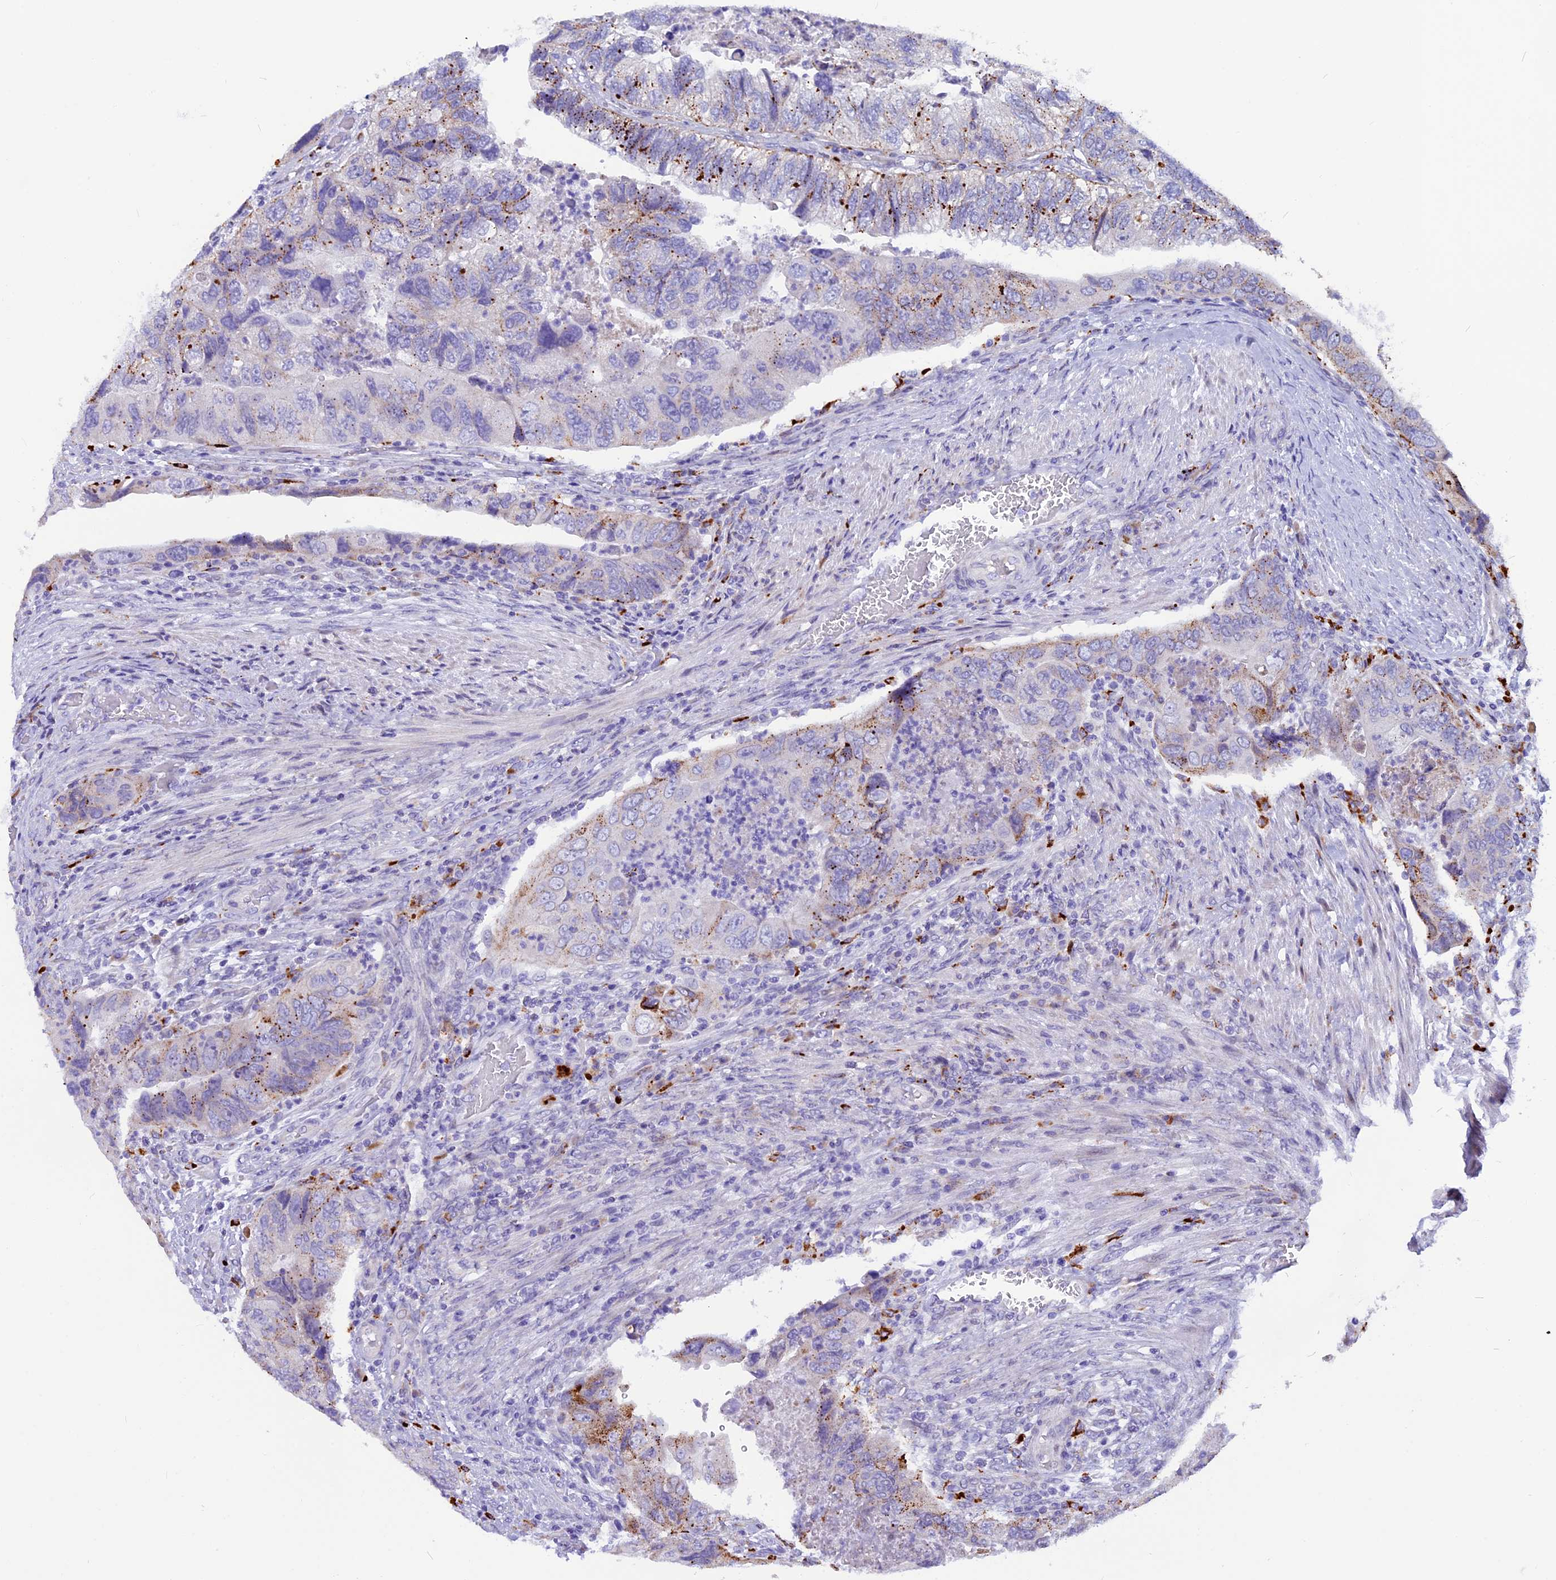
{"staining": {"intensity": "strong", "quantity": "<25%", "location": "cytoplasmic/membranous"}, "tissue": "colorectal cancer", "cell_type": "Tumor cells", "image_type": "cancer", "snomed": [{"axis": "morphology", "description": "Adenocarcinoma, NOS"}, {"axis": "topography", "description": "Rectum"}], "caption": "Protein expression analysis of colorectal adenocarcinoma displays strong cytoplasmic/membranous positivity in about <25% of tumor cells. Using DAB (brown) and hematoxylin (blue) stains, captured at high magnification using brightfield microscopy.", "gene": "THRSP", "patient": {"sex": "male", "age": 63}}